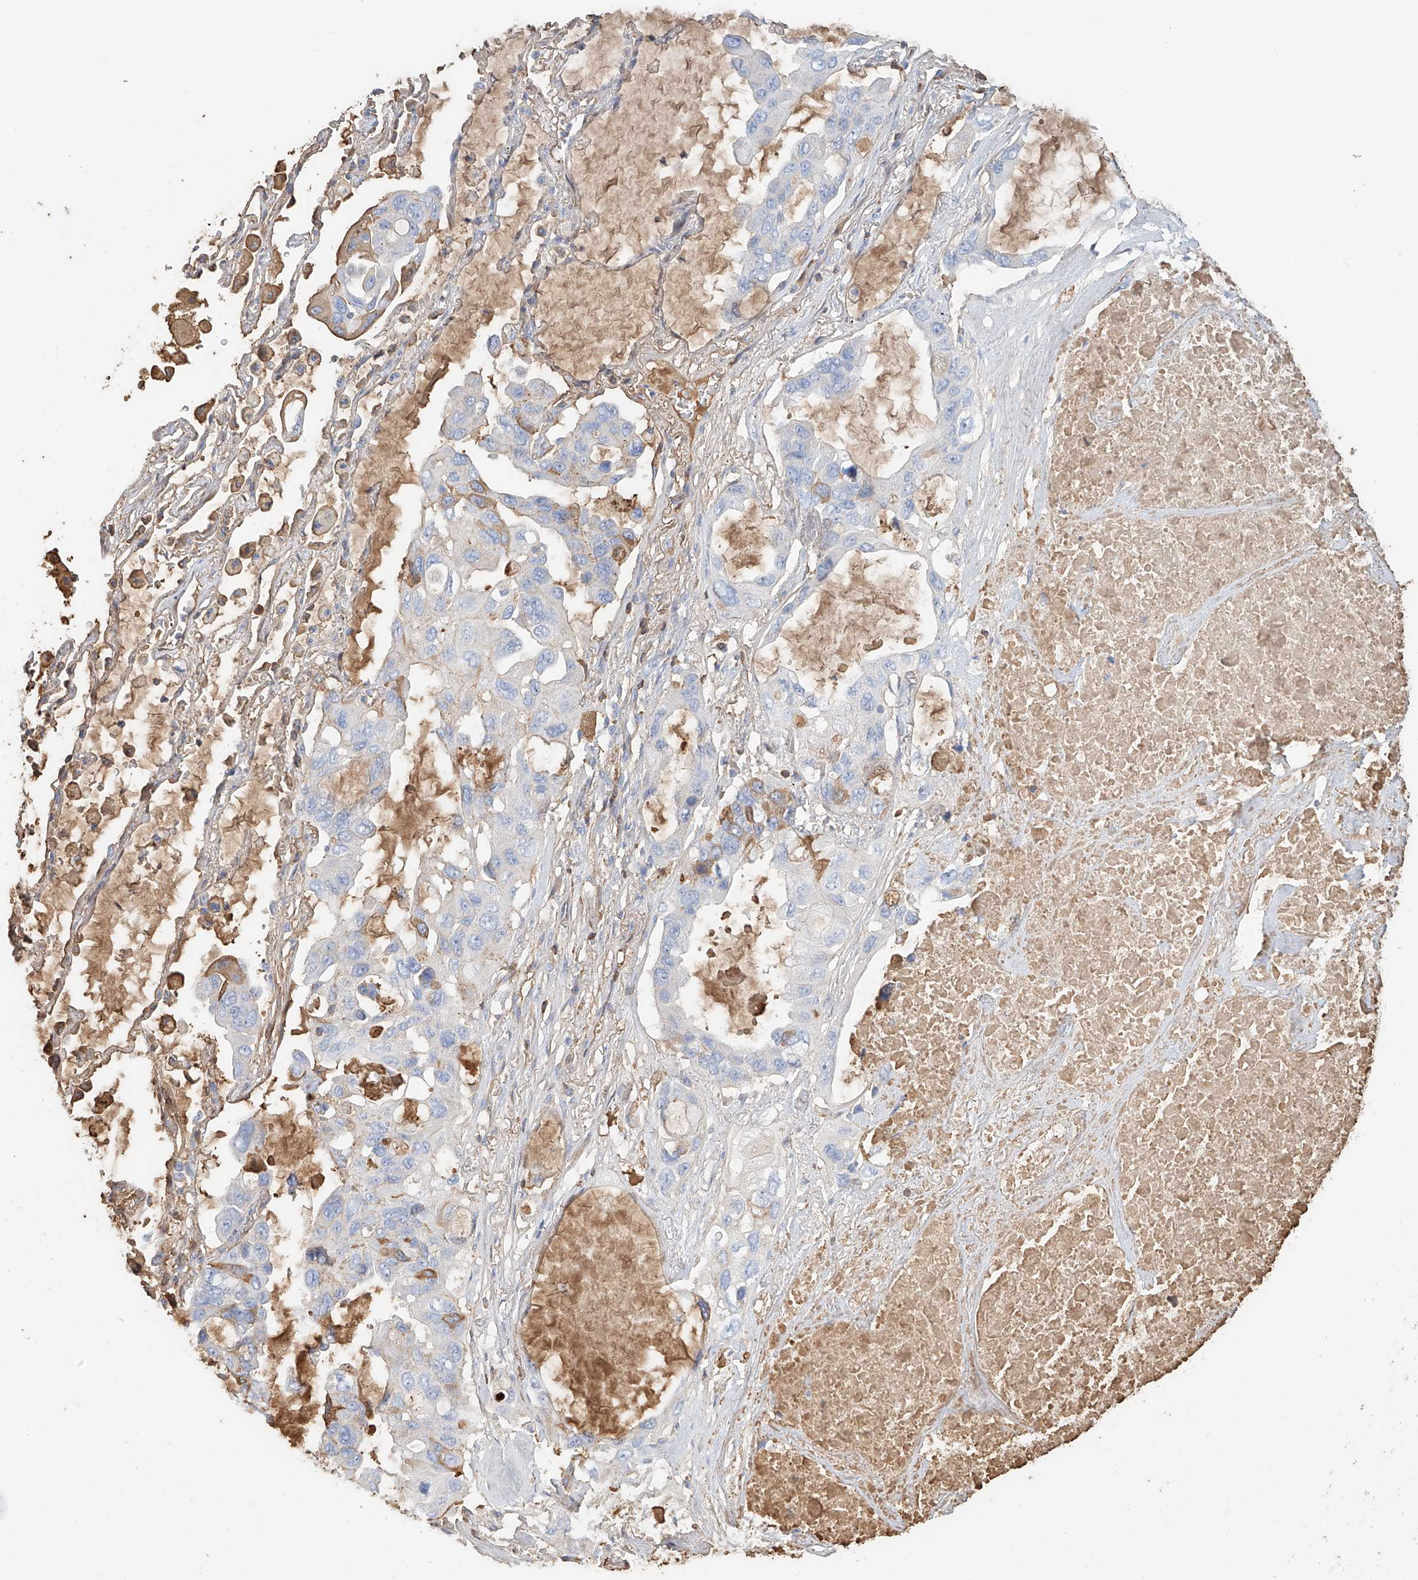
{"staining": {"intensity": "negative", "quantity": "none", "location": "none"}, "tissue": "lung cancer", "cell_type": "Tumor cells", "image_type": "cancer", "snomed": [{"axis": "morphology", "description": "Squamous cell carcinoma, NOS"}, {"axis": "topography", "description": "Lung"}], "caption": "A histopathology image of lung squamous cell carcinoma stained for a protein exhibits no brown staining in tumor cells.", "gene": "ZFP30", "patient": {"sex": "female", "age": 73}}